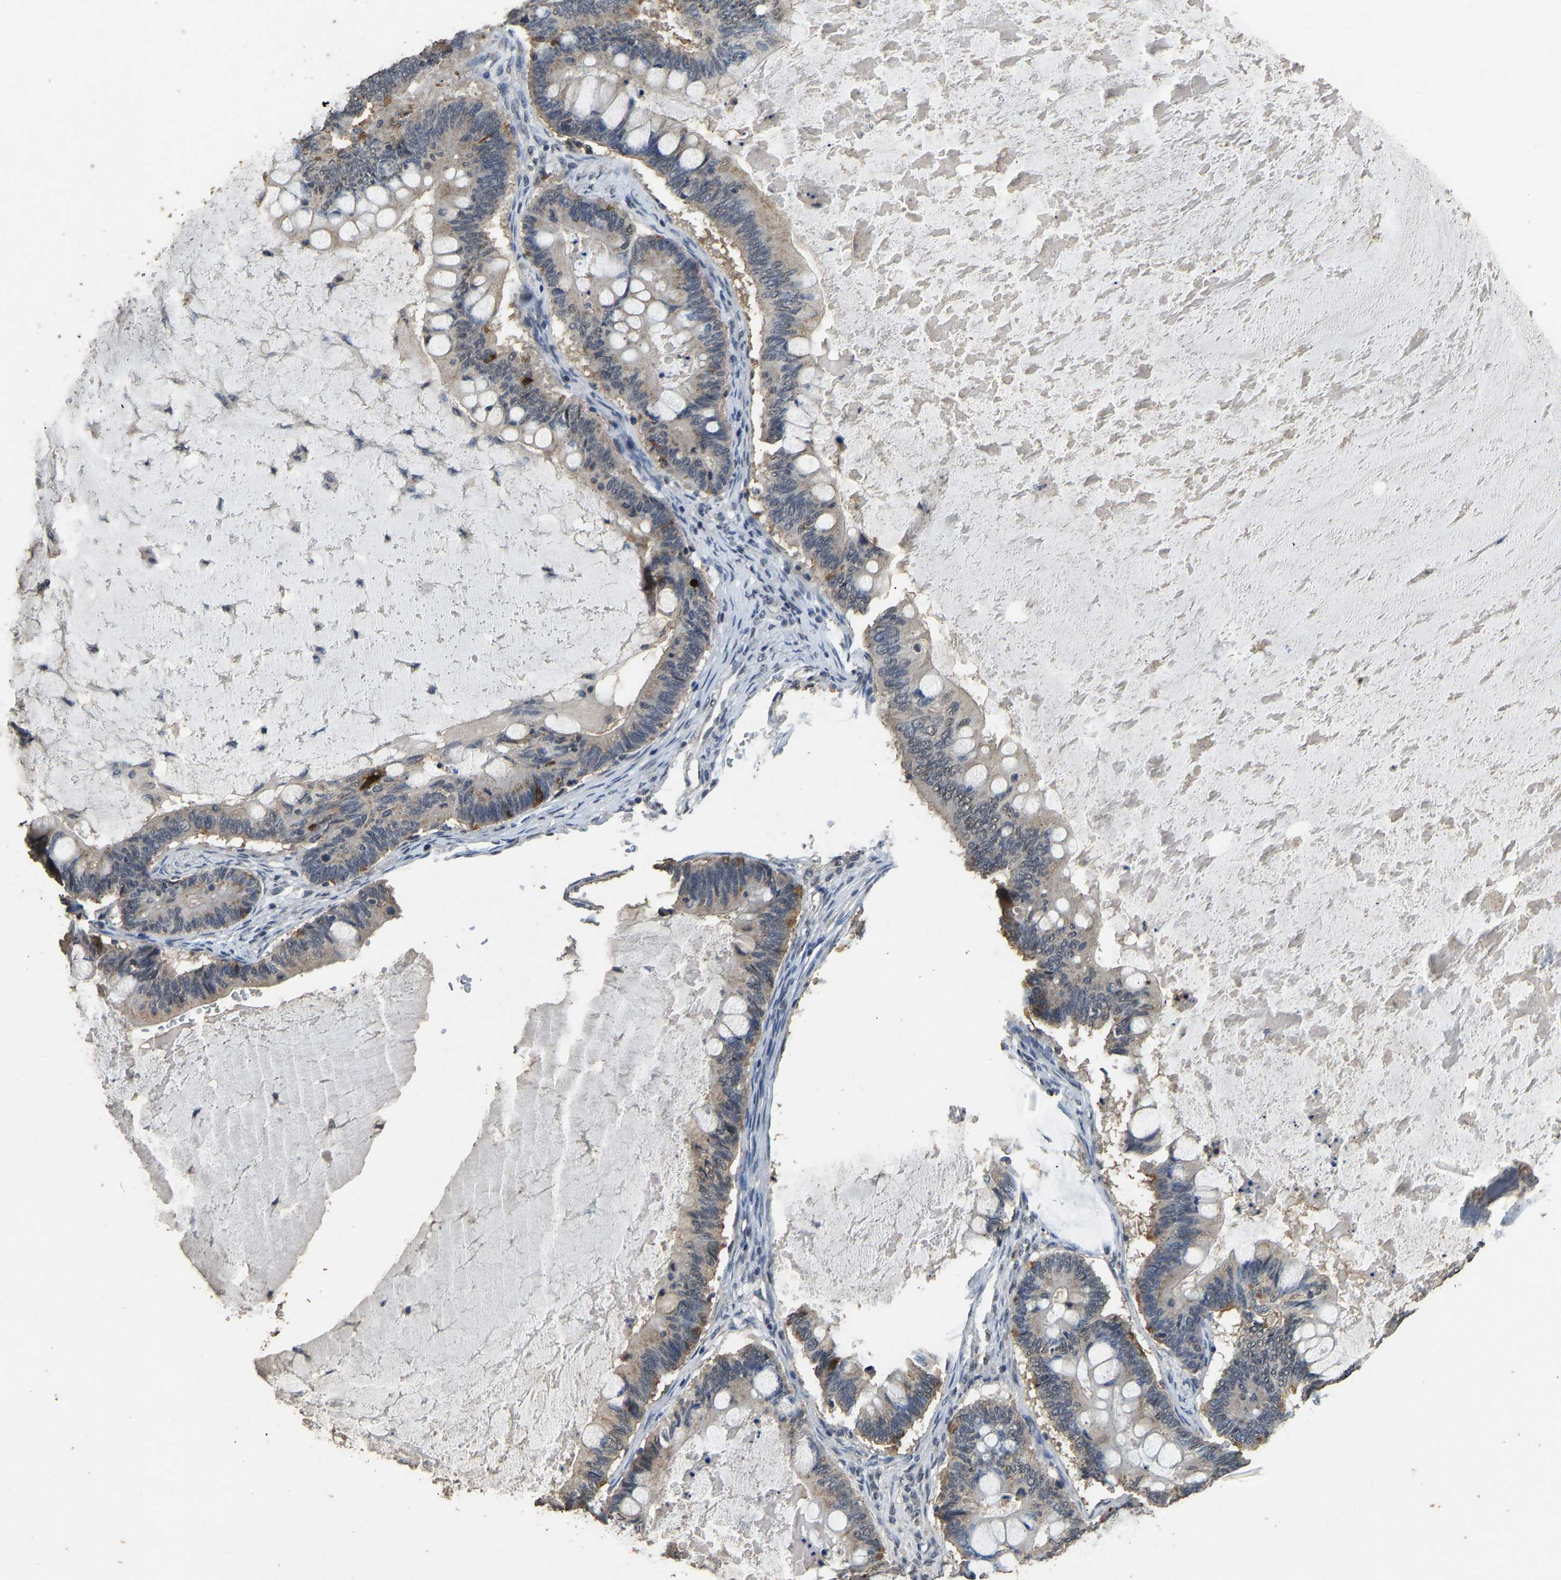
{"staining": {"intensity": "negative", "quantity": "none", "location": "none"}, "tissue": "ovarian cancer", "cell_type": "Tumor cells", "image_type": "cancer", "snomed": [{"axis": "morphology", "description": "Cystadenocarcinoma, mucinous, NOS"}, {"axis": "topography", "description": "Ovary"}], "caption": "DAB immunohistochemical staining of ovarian cancer (mucinous cystadenocarcinoma) reveals no significant staining in tumor cells.", "gene": "CIDEC", "patient": {"sex": "female", "age": 61}}